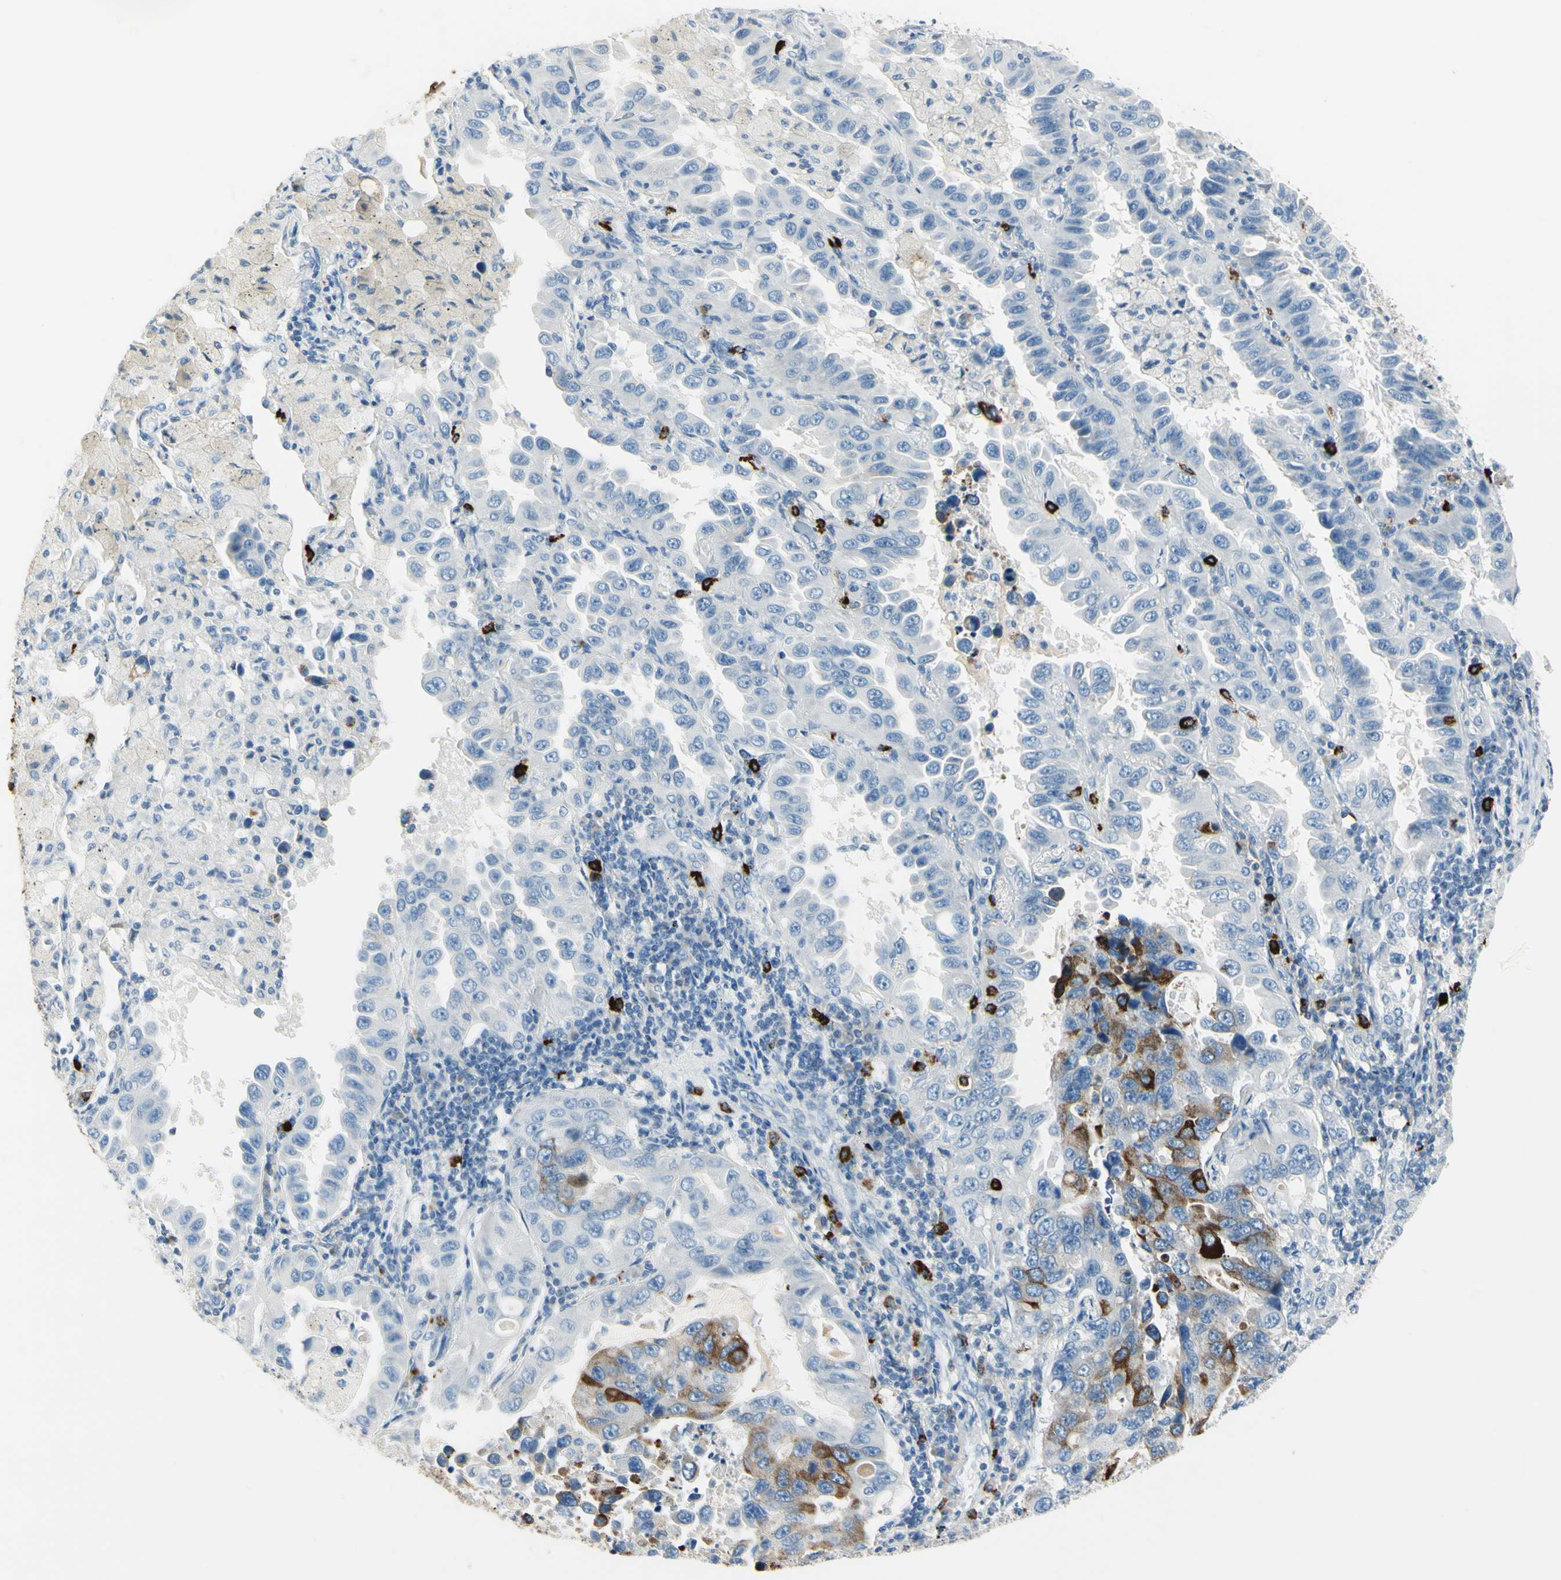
{"staining": {"intensity": "strong", "quantity": "<25%", "location": "cytoplasmic/membranous"}, "tissue": "lung cancer", "cell_type": "Tumor cells", "image_type": "cancer", "snomed": [{"axis": "morphology", "description": "Adenocarcinoma, NOS"}, {"axis": "topography", "description": "Lung"}], "caption": "Strong cytoplasmic/membranous expression for a protein is present in approximately <25% of tumor cells of lung cancer (adenocarcinoma) using IHC.", "gene": "DLG4", "patient": {"sex": "male", "age": 64}}